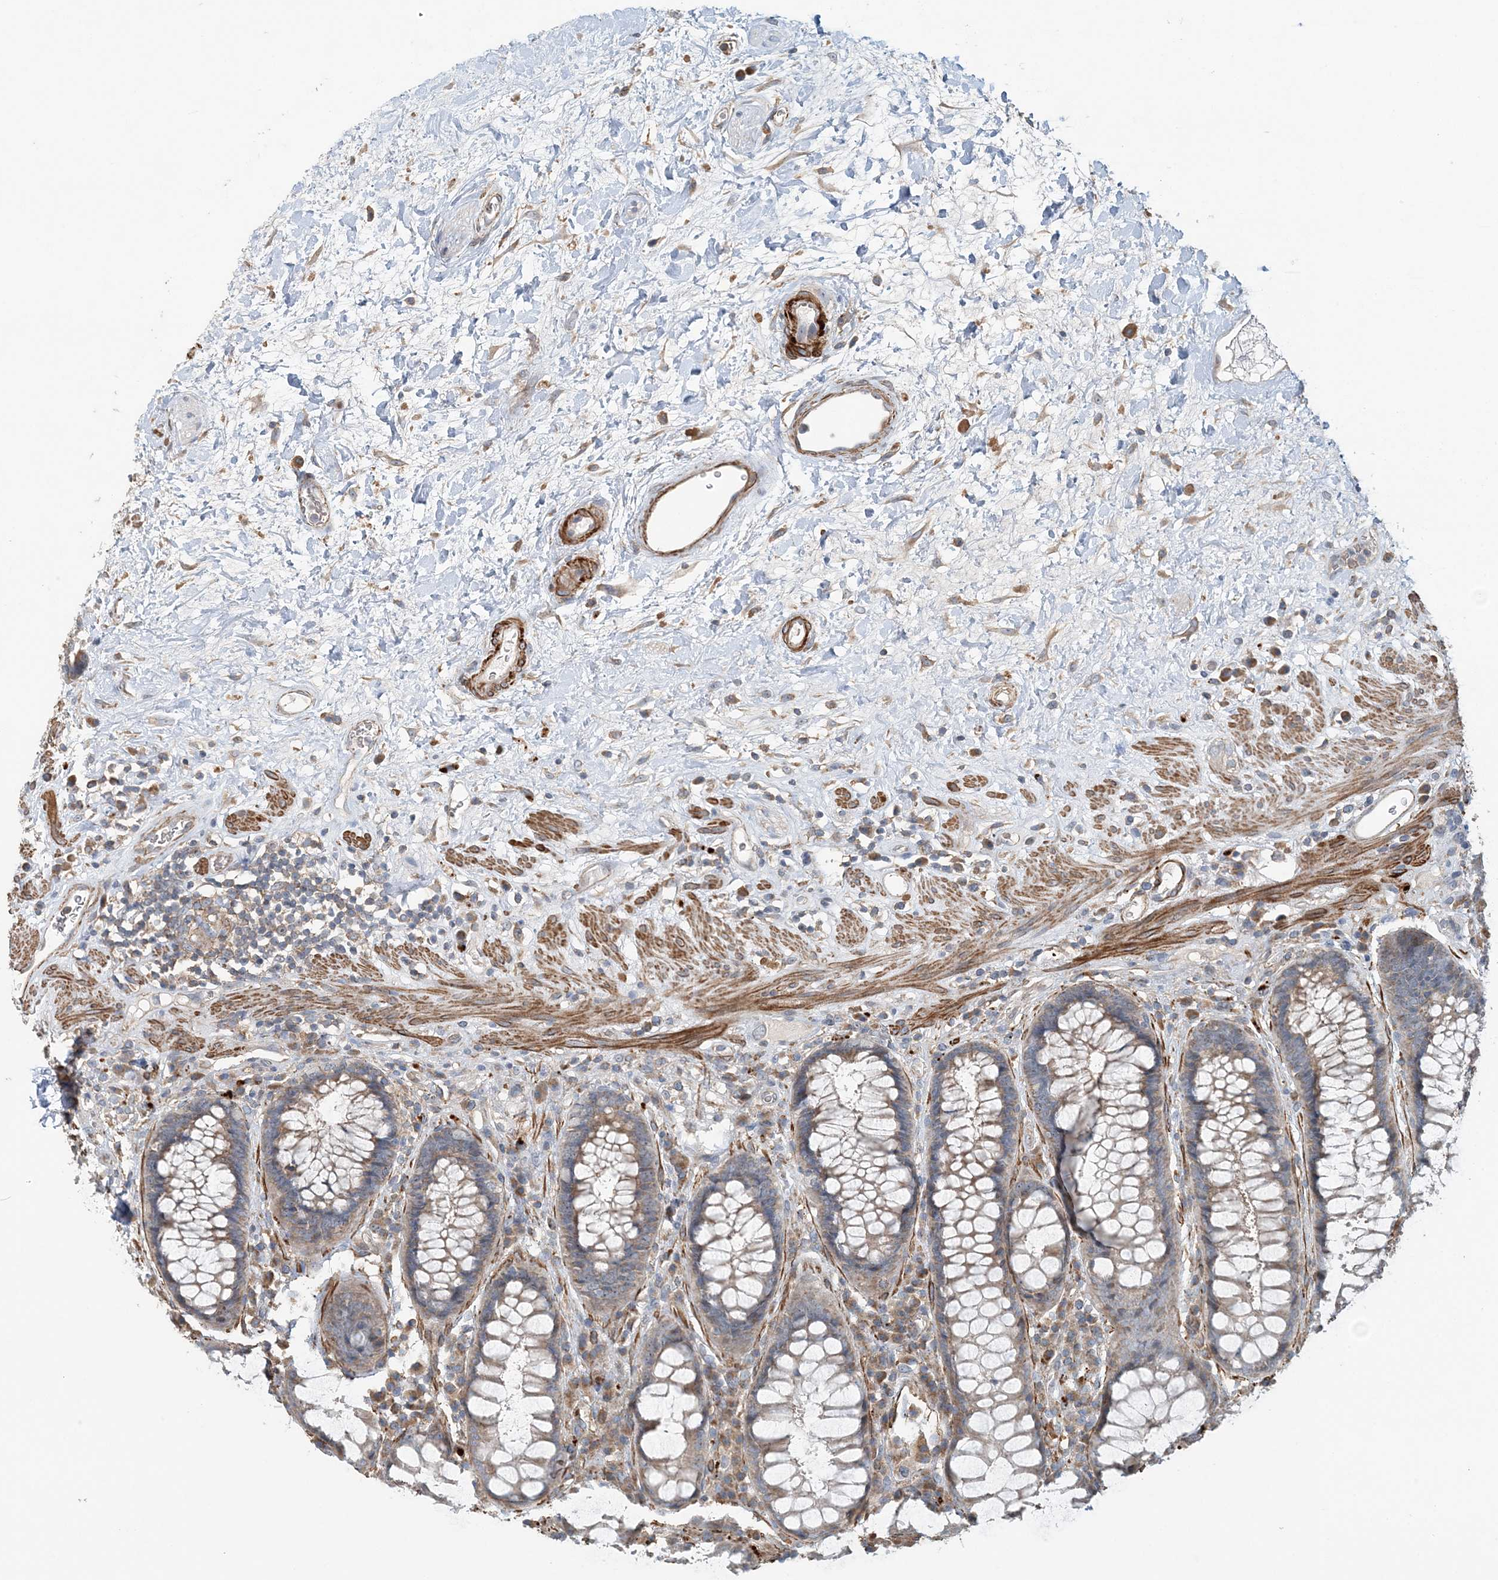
{"staining": {"intensity": "weak", "quantity": ">75%", "location": "cytoplasmic/membranous"}, "tissue": "rectum", "cell_type": "Glandular cells", "image_type": "normal", "snomed": [{"axis": "morphology", "description": "Normal tissue, NOS"}, {"axis": "topography", "description": "Rectum"}], "caption": "A low amount of weak cytoplasmic/membranous expression is present in about >75% of glandular cells in benign rectum. (brown staining indicates protein expression, while blue staining denotes nuclei).", "gene": "TTI1", "patient": {"sex": "male", "age": 64}}